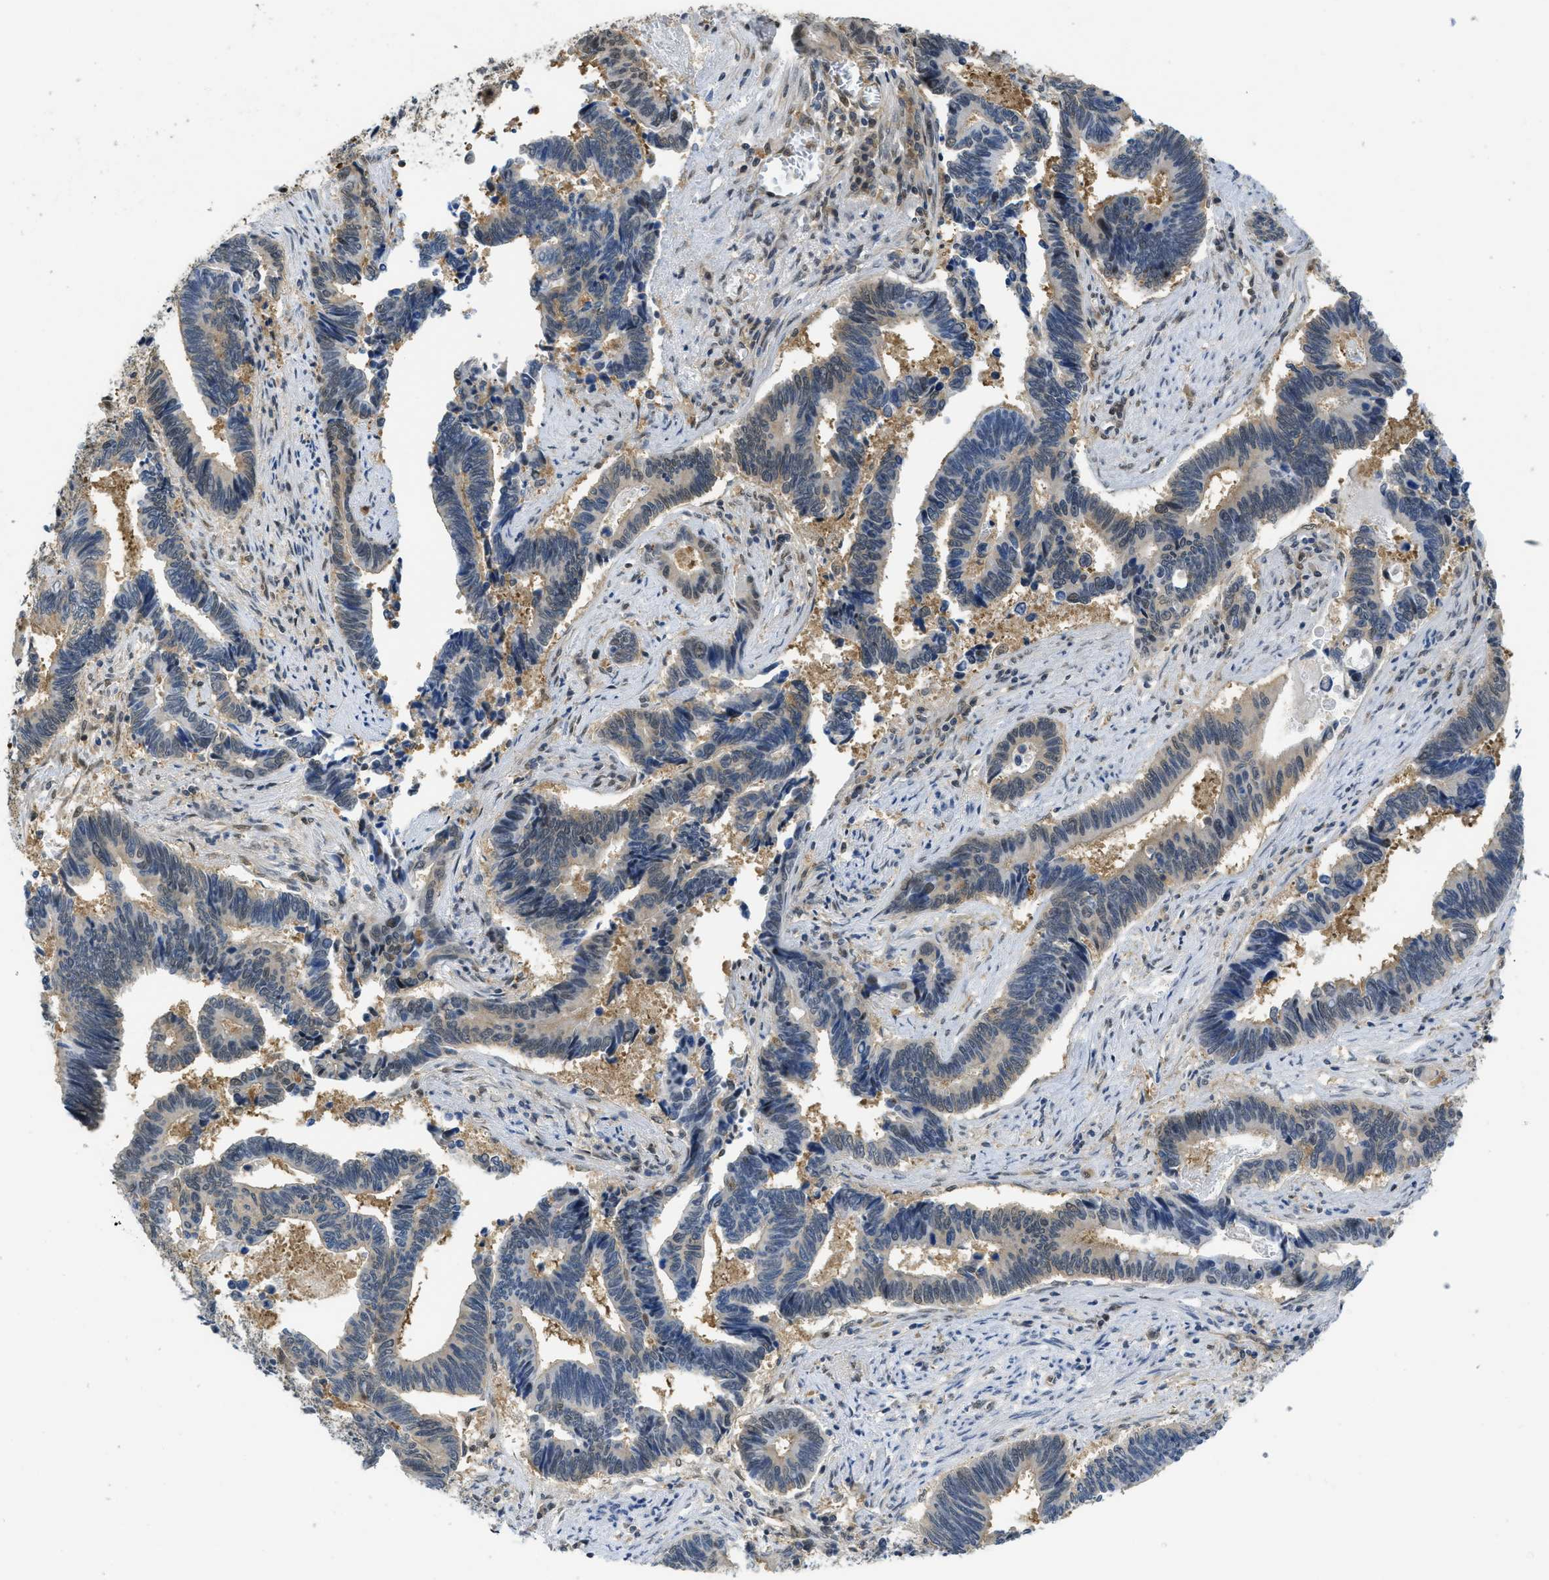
{"staining": {"intensity": "weak", "quantity": "25%-75%", "location": "cytoplasmic/membranous"}, "tissue": "pancreatic cancer", "cell_type": "Tumor cells", "image_type": "cancer", "snomed": [{"axis": "morphology", "description": "Adenocarcinoma, NOS"}, {"axis": "topography", "description": "Pancreas"}], "caption": "Weak cytoplasmic/membranous expression is present in about 25%-75% of tumor cells in adenocarcinoma (pancreatic).", "gene": "PSMC5", "patient": {"sex": "female", "age": 70}}